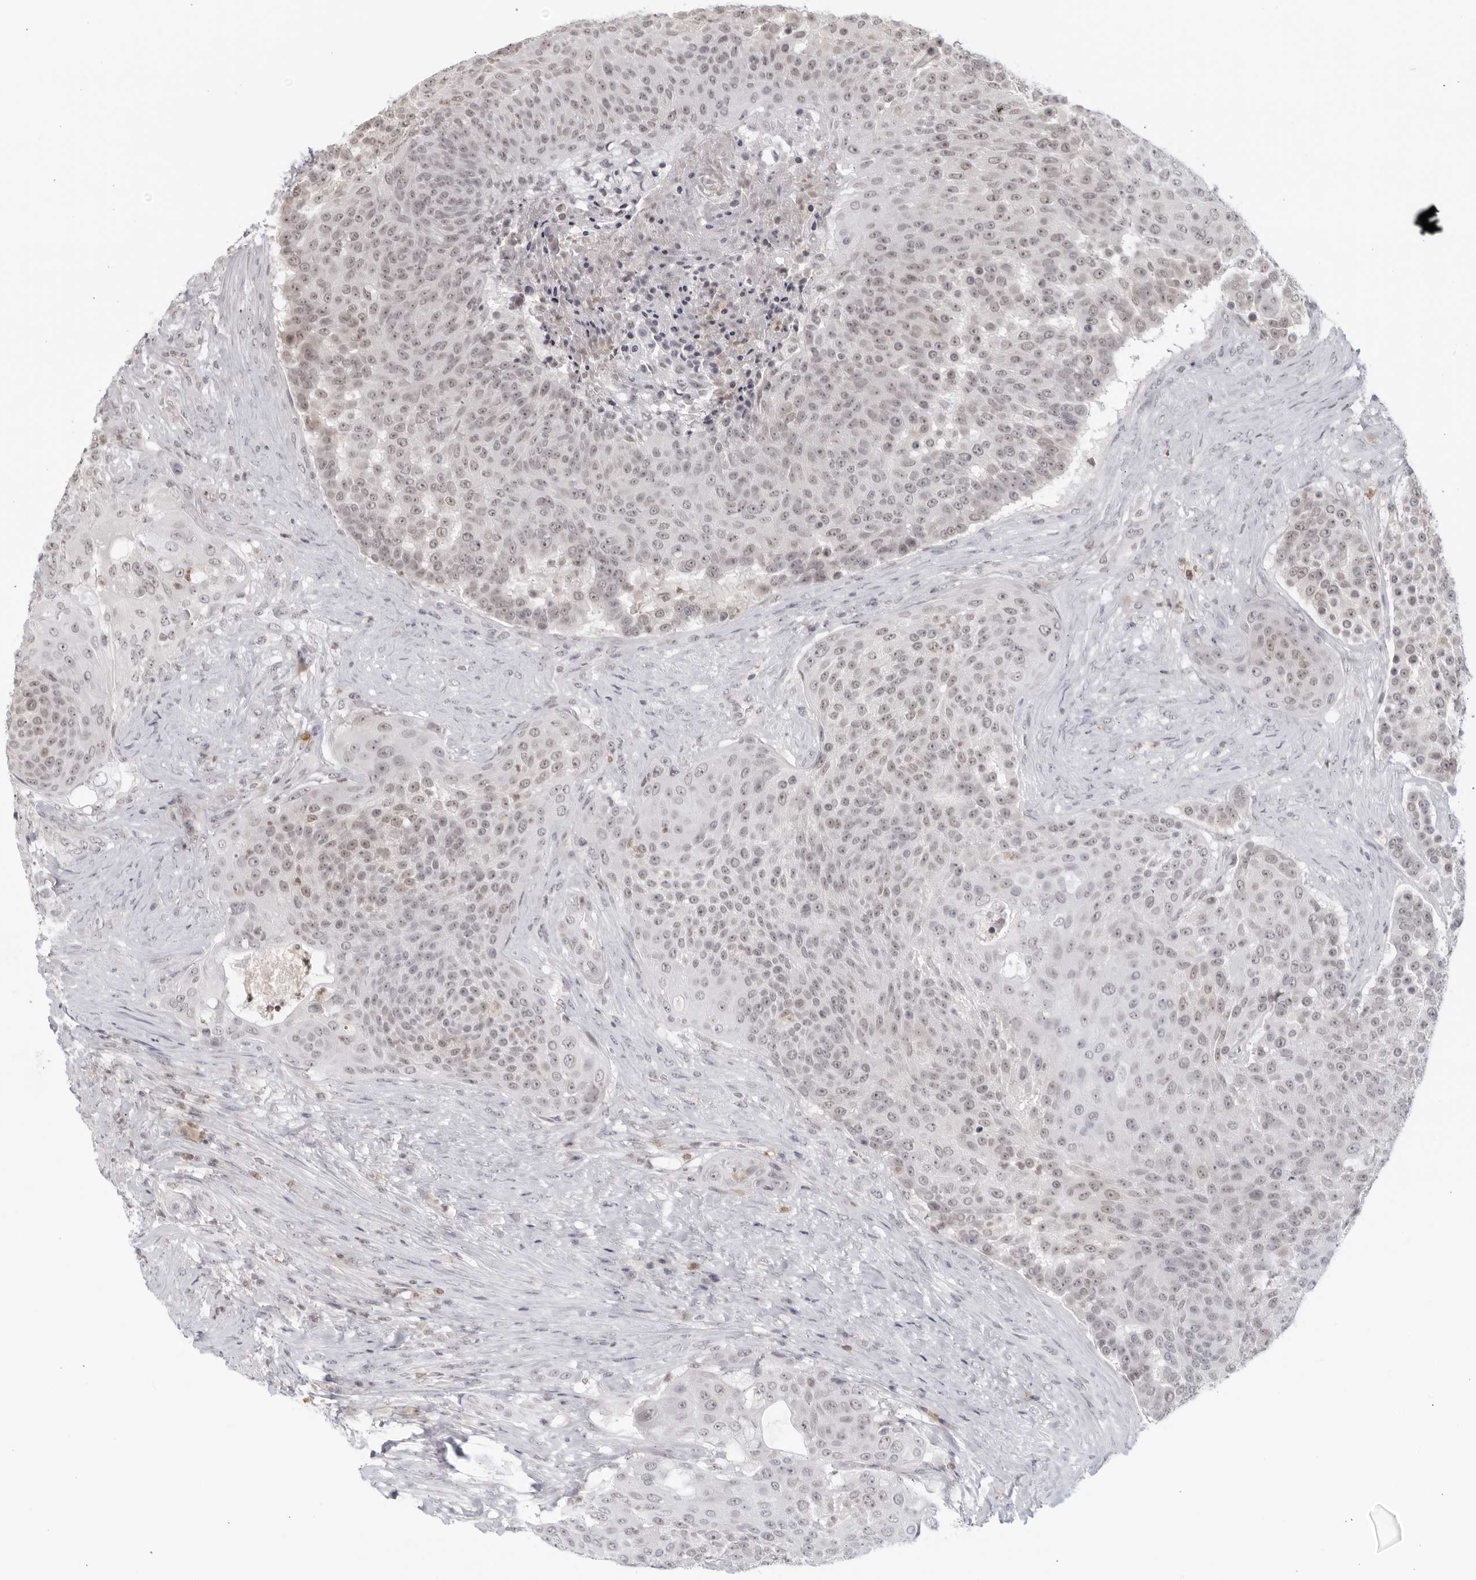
{"staining": {"intensity": "weak", "quantity": "<25%", "location": "nuclear"}, "tissue": "urothelial cancer", "cell_type": "Tumor cells", "image_type": "cancer", "snomed": [{"axis": "morphology", "description": "Urothelial carcinoma, High grade"}, {"axis": "topography", "description": "Urinary bladder"}], "caption": "This is an immunohistochemistry (IHC) micrograph of human high-grade urothelial carcinoma. There is no positivity in tumor cells.", "gene": "RAB11FIP3", "patient": {"sex": "female", "age": 63}}